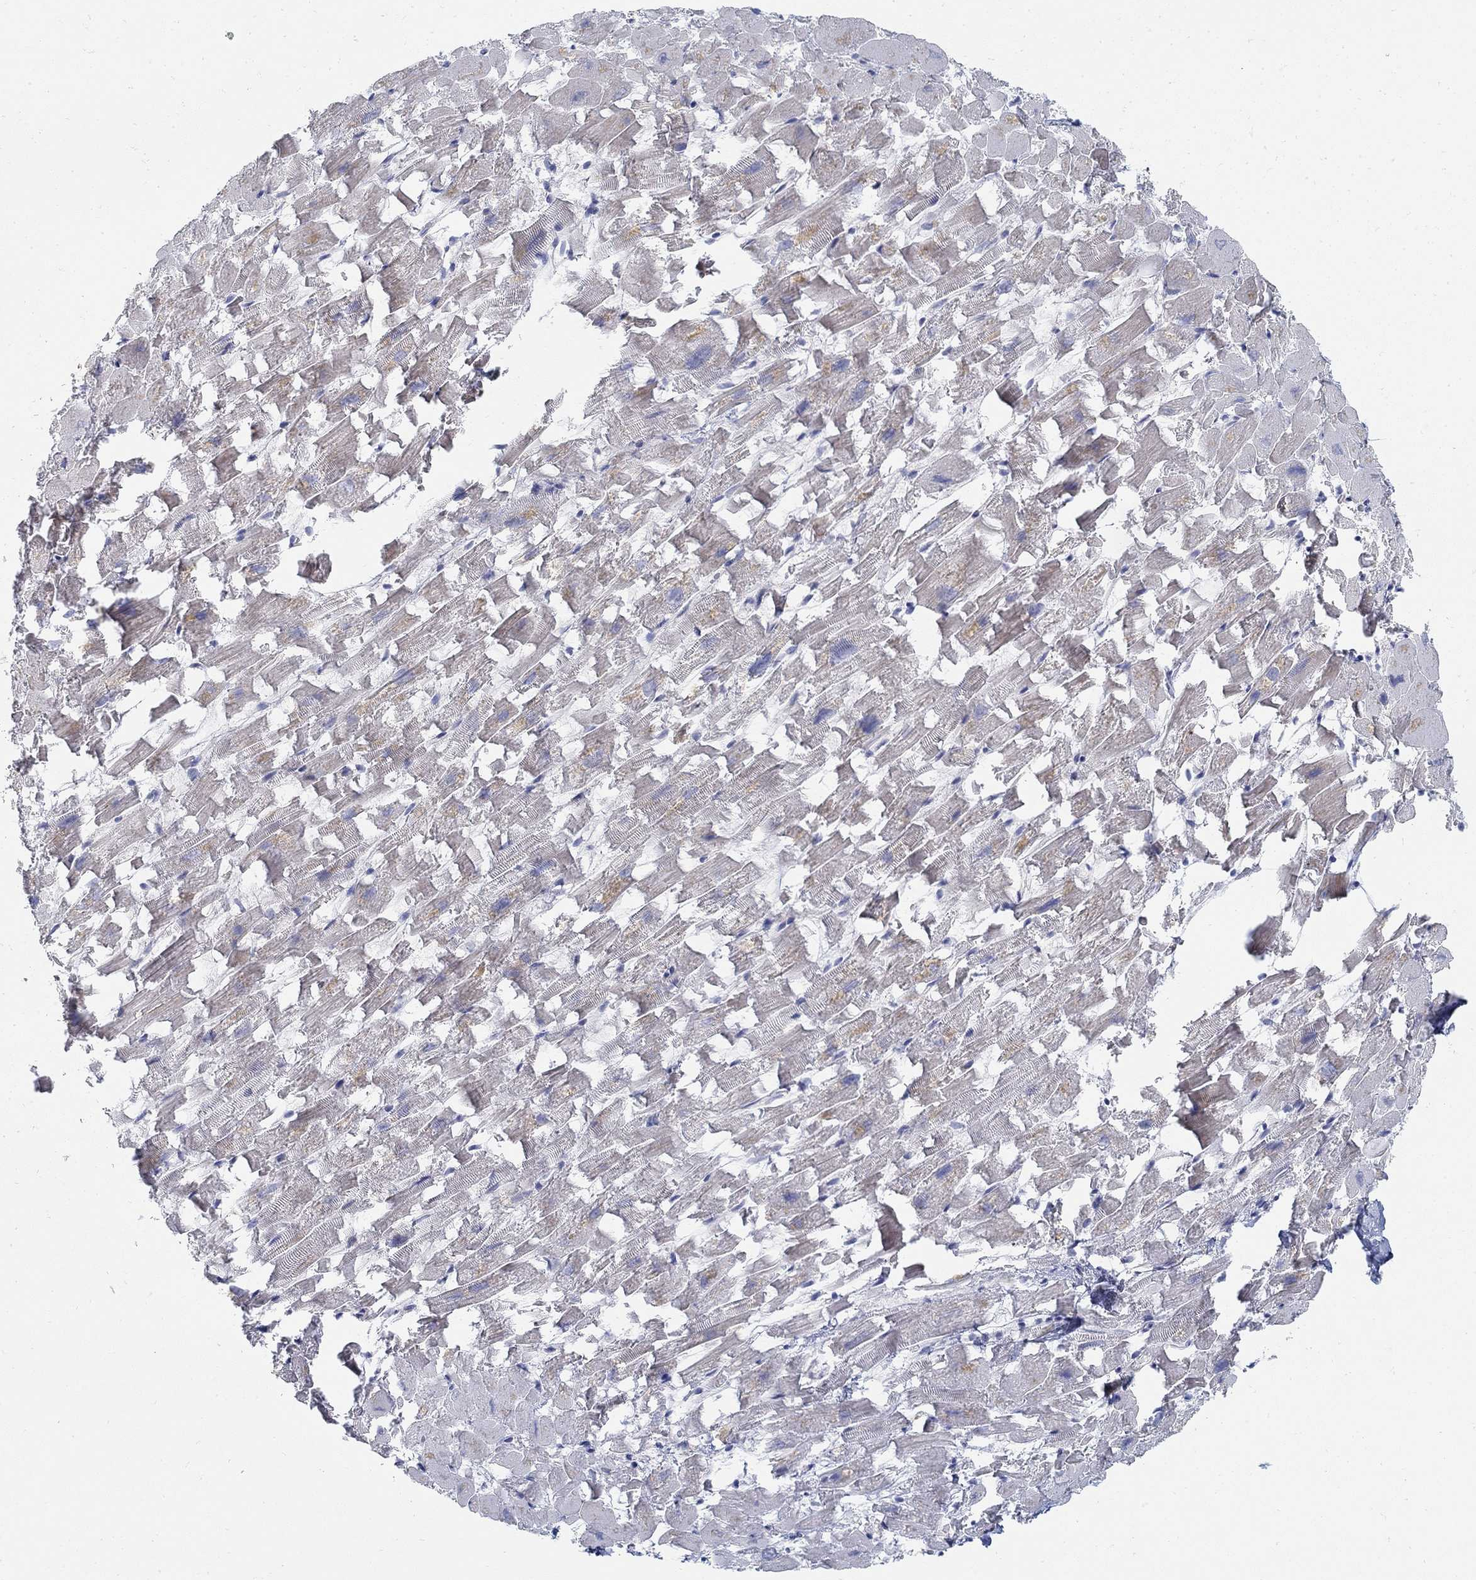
{"staining": {"intensity": "negative", "quantity": "none", "location": "none"}, "tissue": "heart muscle", "cell_type": "Cardiomyocytes", "image_type": "normal", "snomed": [{"axis": "morphology", "description": "Normal tissue, NOS"}, {"axis": "topography", "description": "Heart"}], "caption": "The IHC photomicrograph has no significant staining in cardiomyocytes of heart muscle.", "gene": "ANO7", "patient": {"sex": "female", "age": 64}}